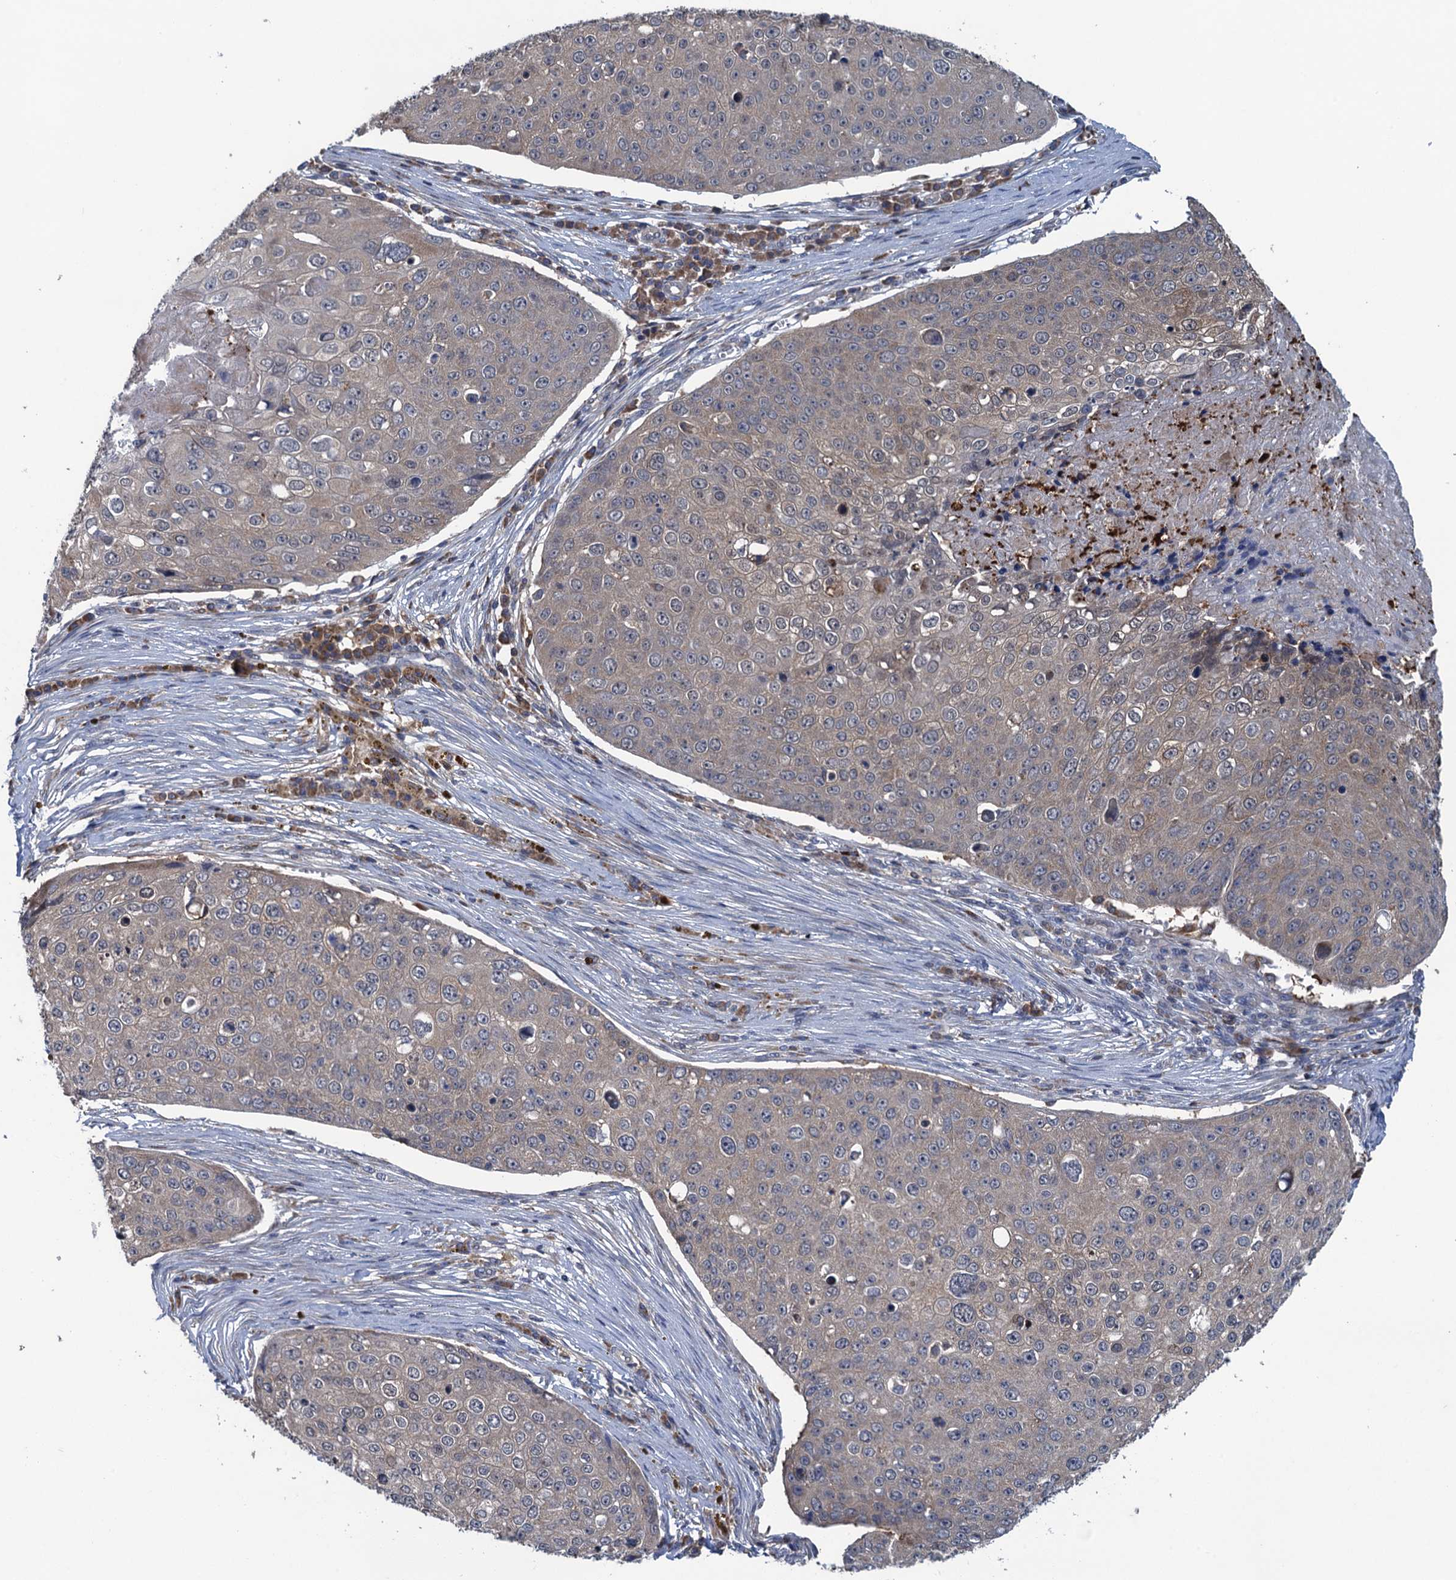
{"staining": {"intensity": "weak", "quantity": "<25%", "location": "cytoplasmic/membranous"}, "tissue": "skin cancer", "cell_type": "Tumor cells", "image_type": "cancer", "snomed": [{"axis": "morphology", "description": "Squamous cell carcinoma, NOS"}, {"axis": "topography", "description": "Skin"}], "caption": "IHC photomicrograph of human skin cancer (squamous cell carcinoma) stained for a protein (brown), which displays no expression in tumor cells.", "gene": "CNTN5", "patient": {"sex": "male", "age": 71}}